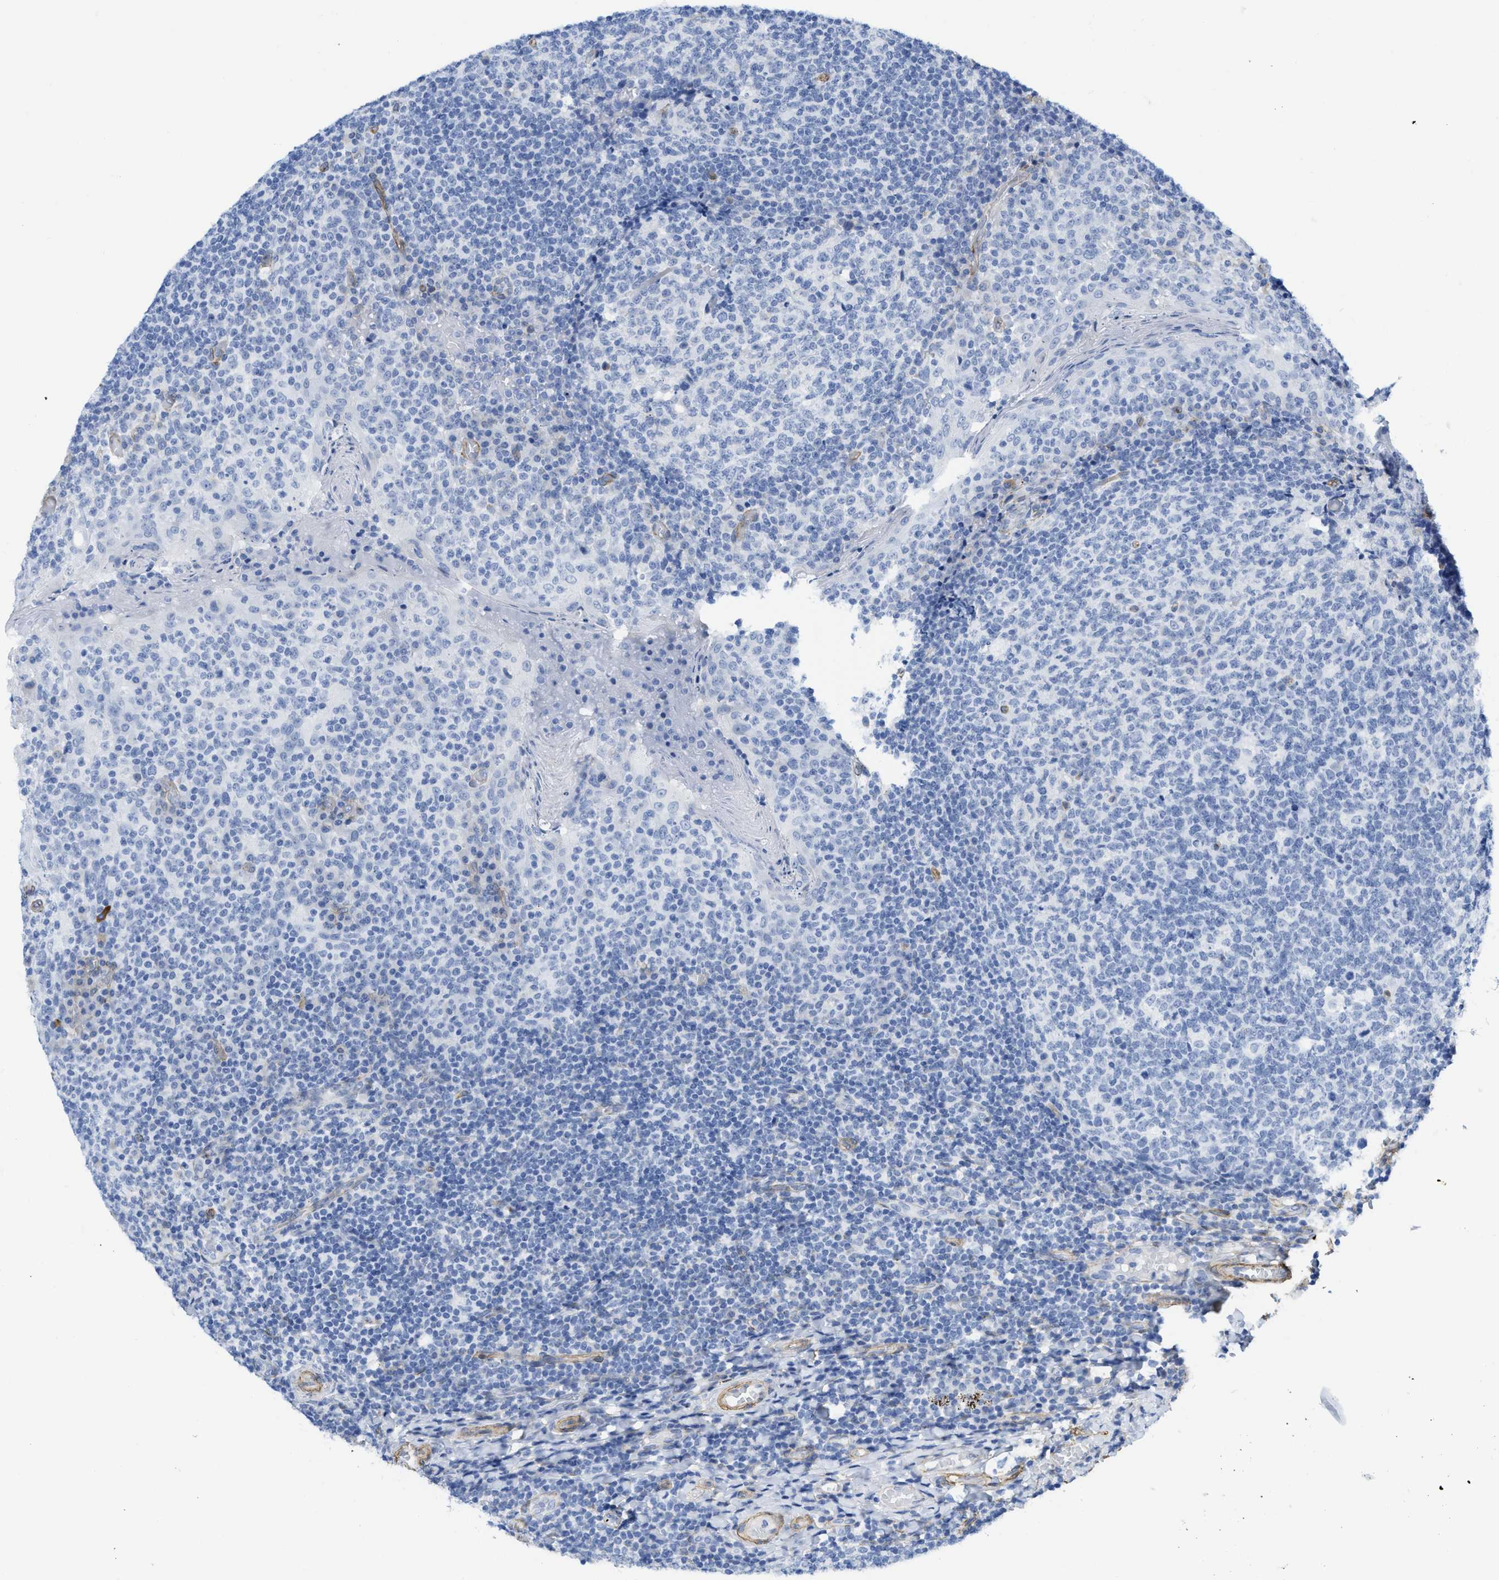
{"staining": {"intensity": "negative", "quantity": "none", "location": "none"}, "tissue": "tonsil", "cell_type": "Germinal center cells", "image_type": "normal", "snomed": [{"axis": "morphology", "description": "Normal tissue, NOS"}, {"axis": "topography", "description": "Tonsil"}], "caption": "DAB immunohistochemical staining of unremarkable human tonsil reveals no significant staining in germinal center cells. (DAB (3,3'-diaminobenzidine) immunohistochemistry (IHC), high magnification).", "gene": "TUB", "patient": {"sex": "female", "age": 19}}